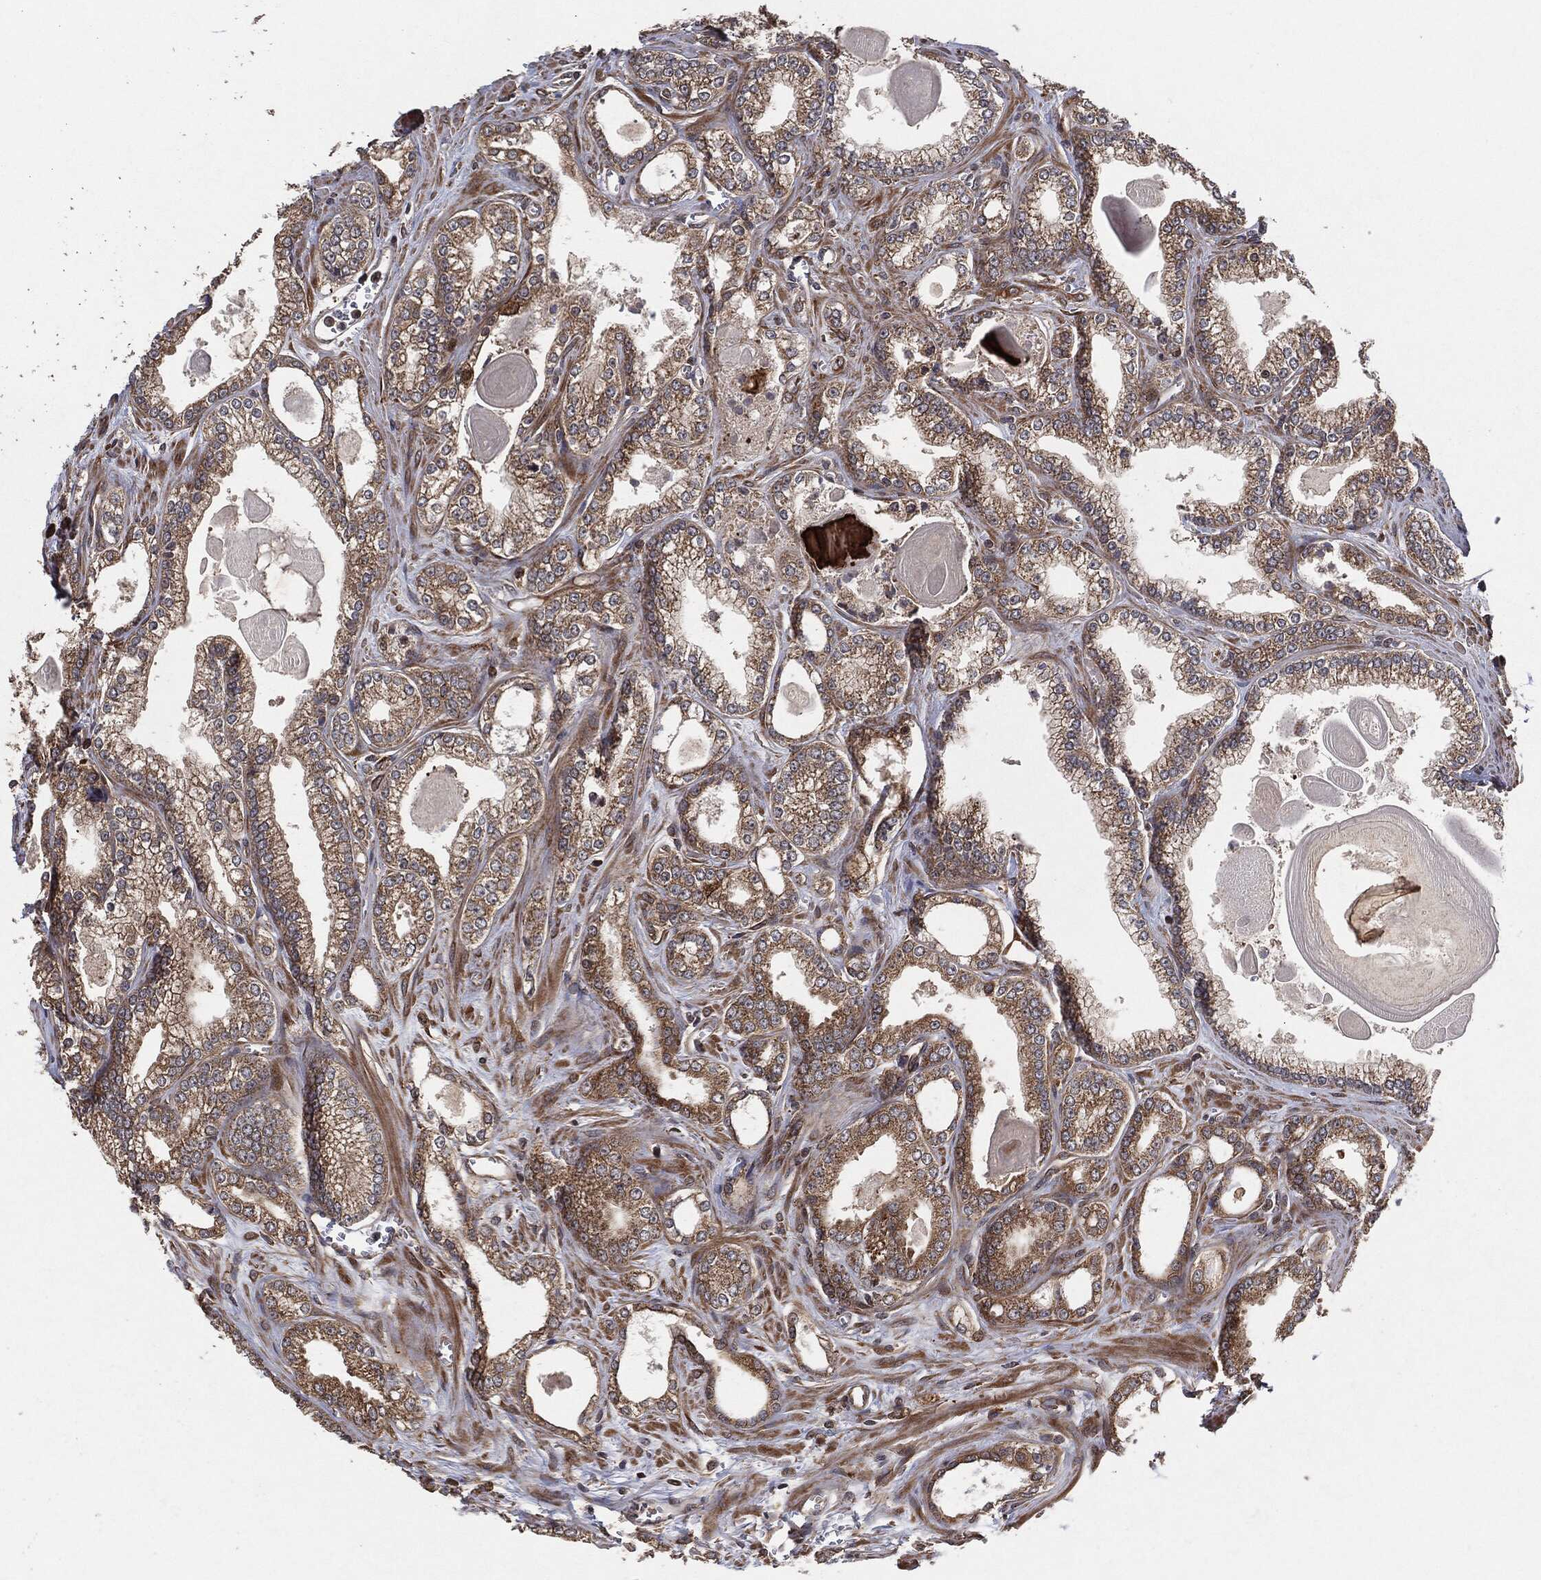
{"staining": {"intensity": "moderate", "quantity": "25%-75%", "location": "cytoplasmic/membranous"}, "tissue": "prostate cancer", "cell_type": "Tumor cells", "image_type": "cancer", "snomed": [{"axis": "morphology", "description": "Adenocarcinoma, Medium grade"}, {"axis": "topography", "description": "Prostate"}], "caption": "This histopathology image reveals prostate cancer (adenocarcinoma (medium-grade)) stained with immunohistochemistry (IHC) to label a protein in brown. The cytoplasmic/membranous of tumor cells show moderate positivity for the protein. Nuclei are counter-stained blue.", "gene": "BCAR1", "patient": {"sex": "male", "age": 71}}